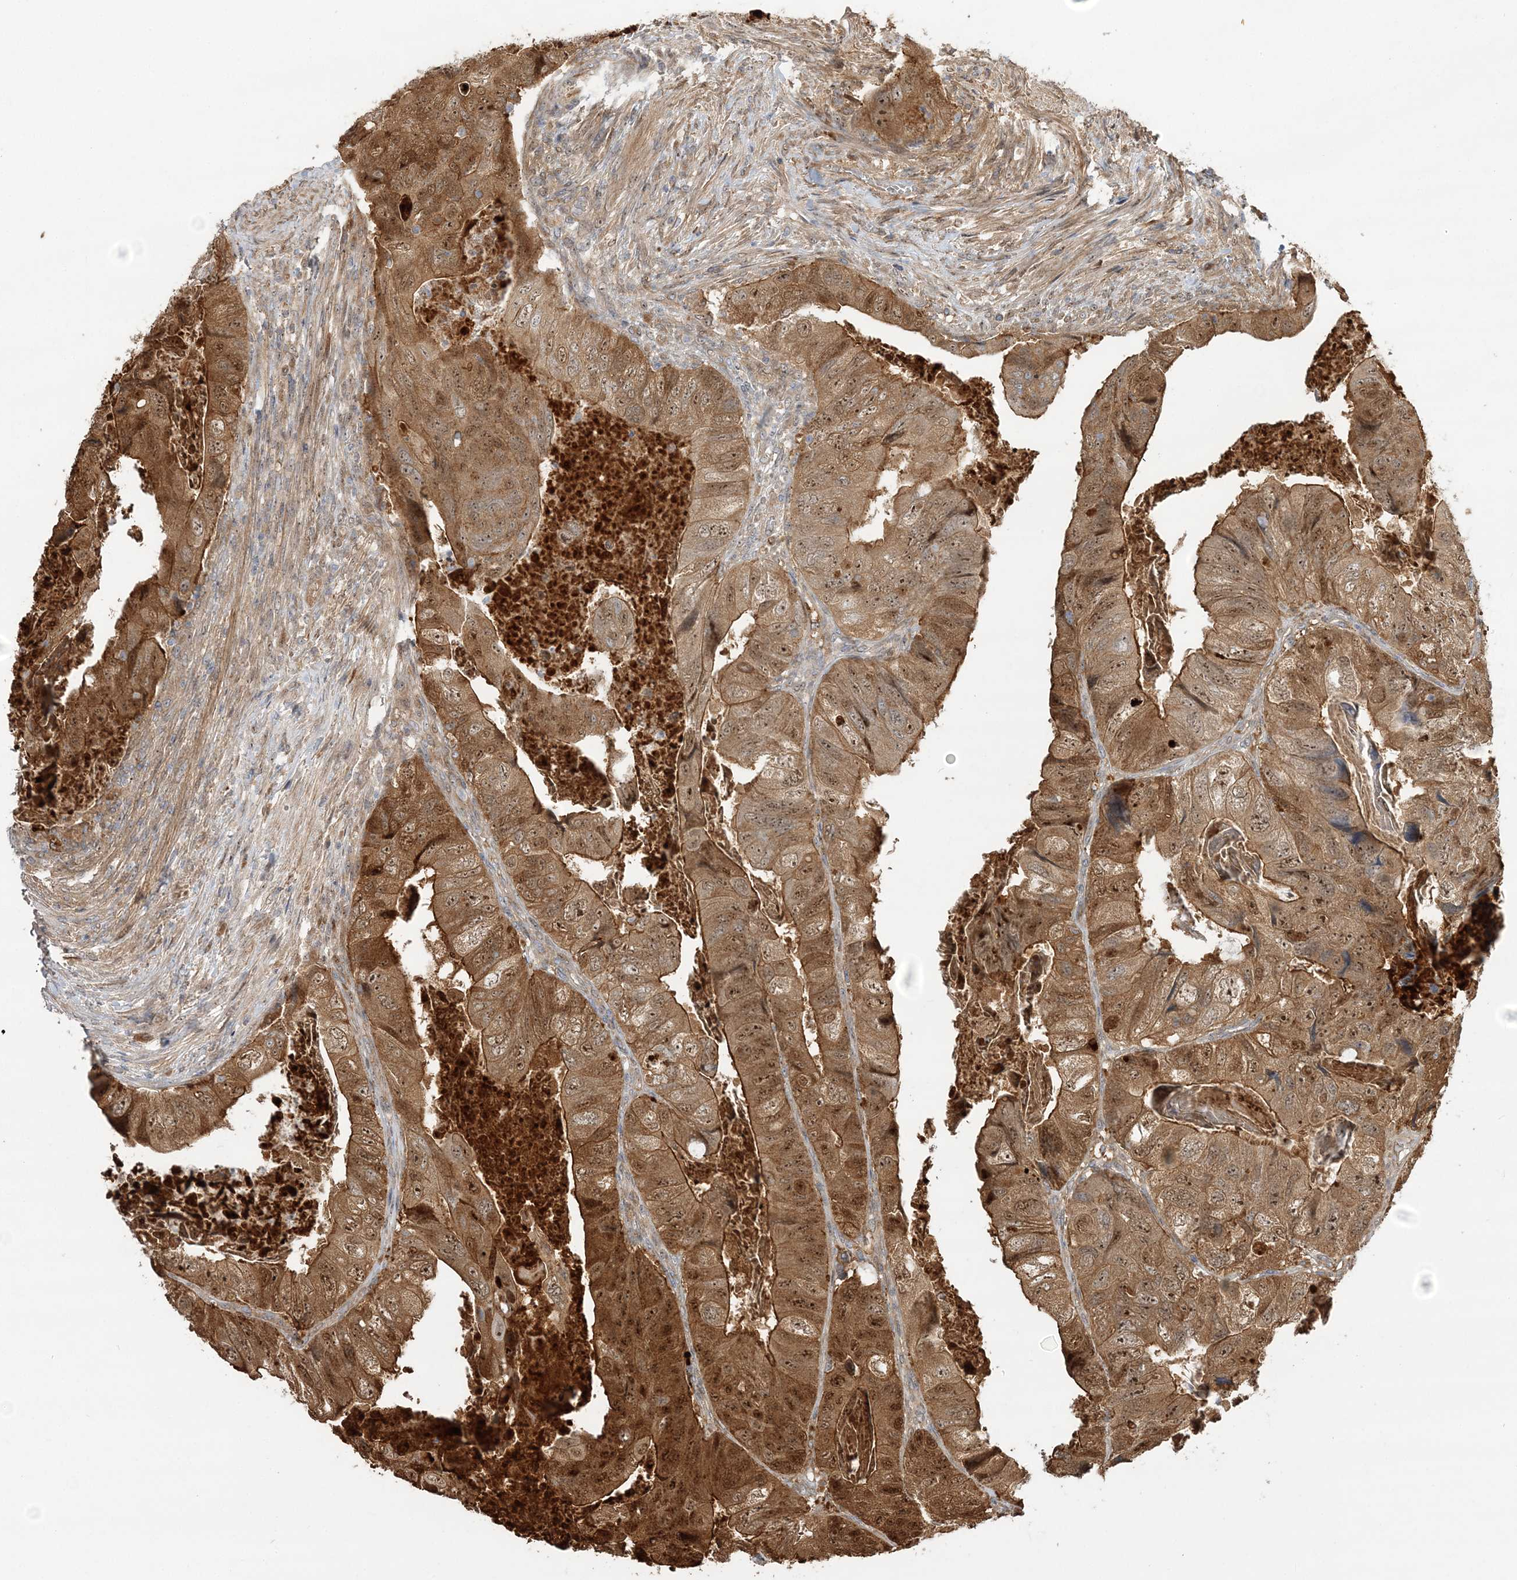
{"staining": {"intensity": "moderate", "quantity": ">75%", "location": "cytoplasmic/membranous,nuclear"}, "tissue": "colorectal cancer", "cell_type": "Tumor cells", "image_type": "cancer", "snomed": [{"axis": "morphology", "description": "Adenocarcinoma, NOS"}, {"axis": "topography", "description": "Rectum"}], "caption": "The histopathology image displays staining of adenocarcinoma (colorectal), revealing moderate cytoplasmic/membranous and nuclear protein expression (brown color) within tumor cells.", "gene": "NPM3", "patient": {"sex": "male", "age": 63}}